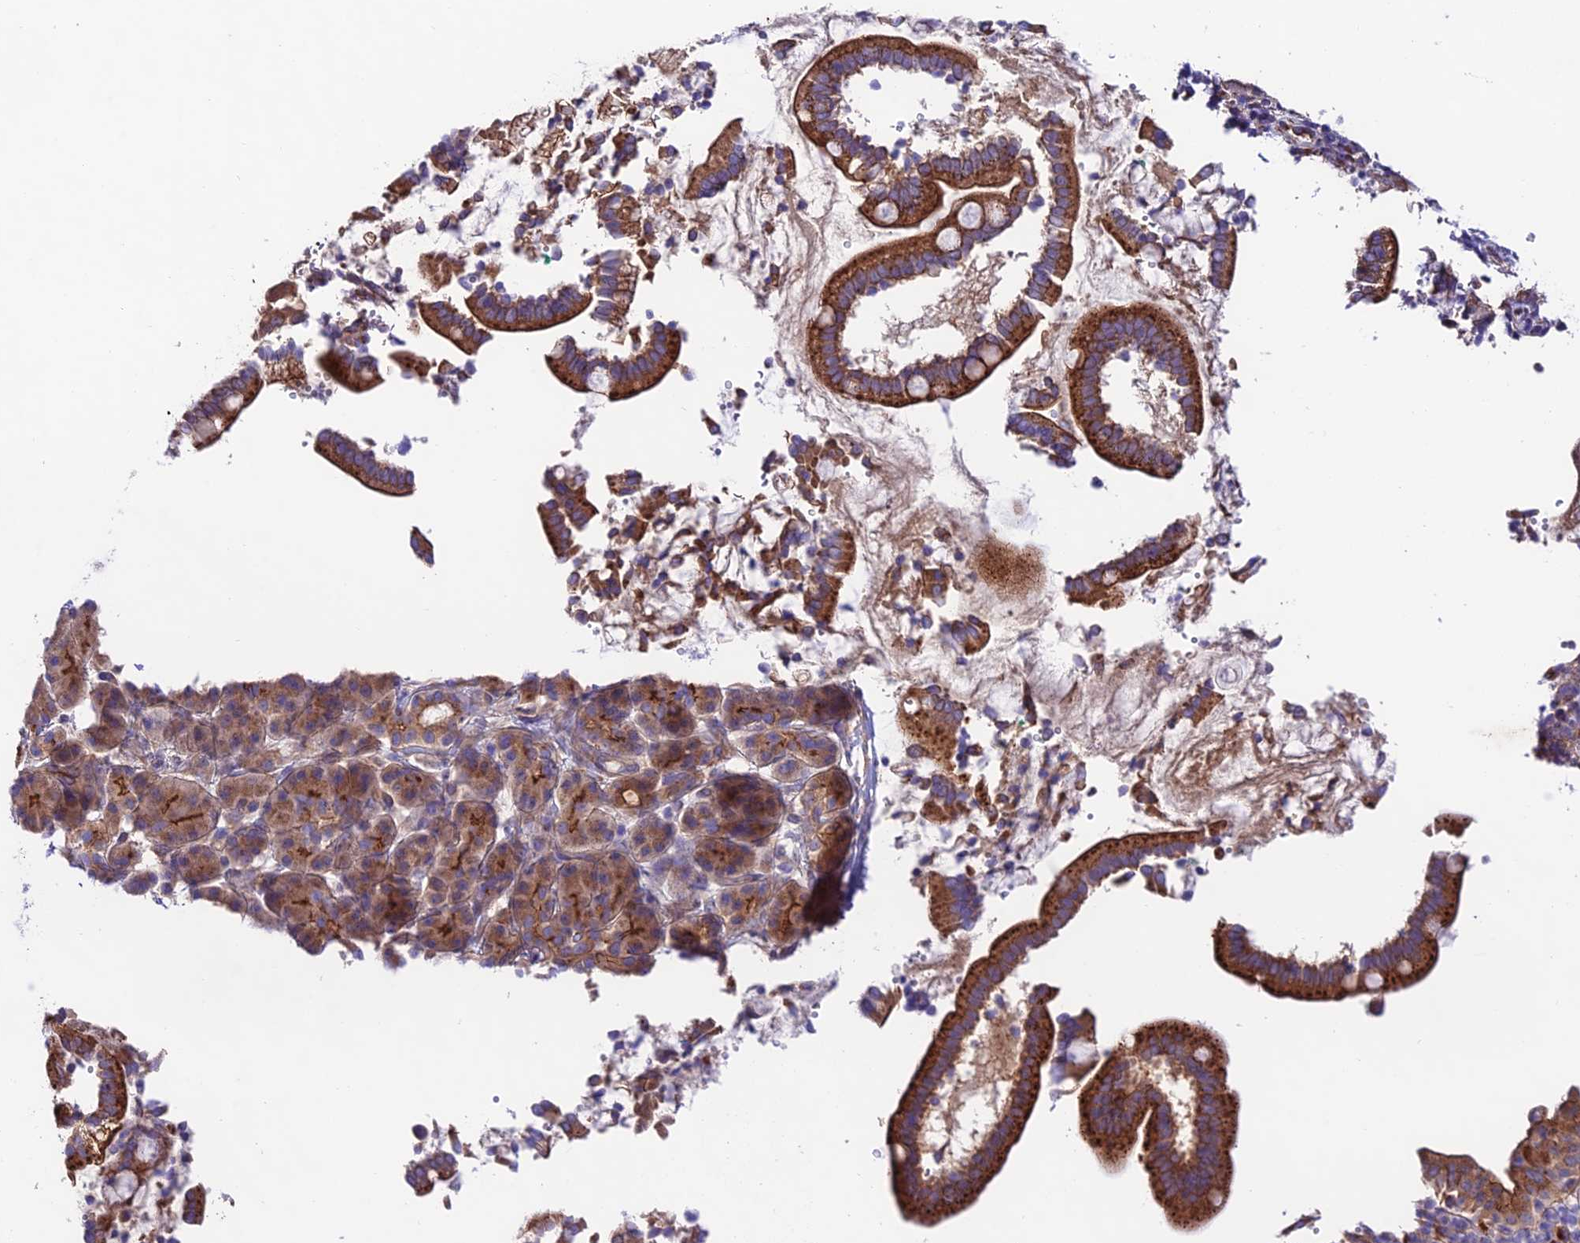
{"staining": {"intensity": "strong", "quantity": ">75%", "location": "cytoplasmic/membranous"}, "tissue": "pancreatic cancer", "cell_type": "Tumor cells", "image_type": "cancer", "snomed": [{"axis": "morphology", "description": "Normal tissue, NOS"}, {"axis": "morphology", "description": "Adenocarcinoma, NOS"}, {"axis": "topography", "description": "Pancreas"}], "caption": "Protein expression analysis of adenocarcinoma (pancreatic) demonstrates strong cytoplasmic/membranous staining in approximately >75% of tumor cells. The staining is performed using DAB brown chromogen to label protein expression. The nuclei are counter-stained blue using hematoxylin.", "gene": "LACTB2", "patient": {"sex": "female", "age": 55}}